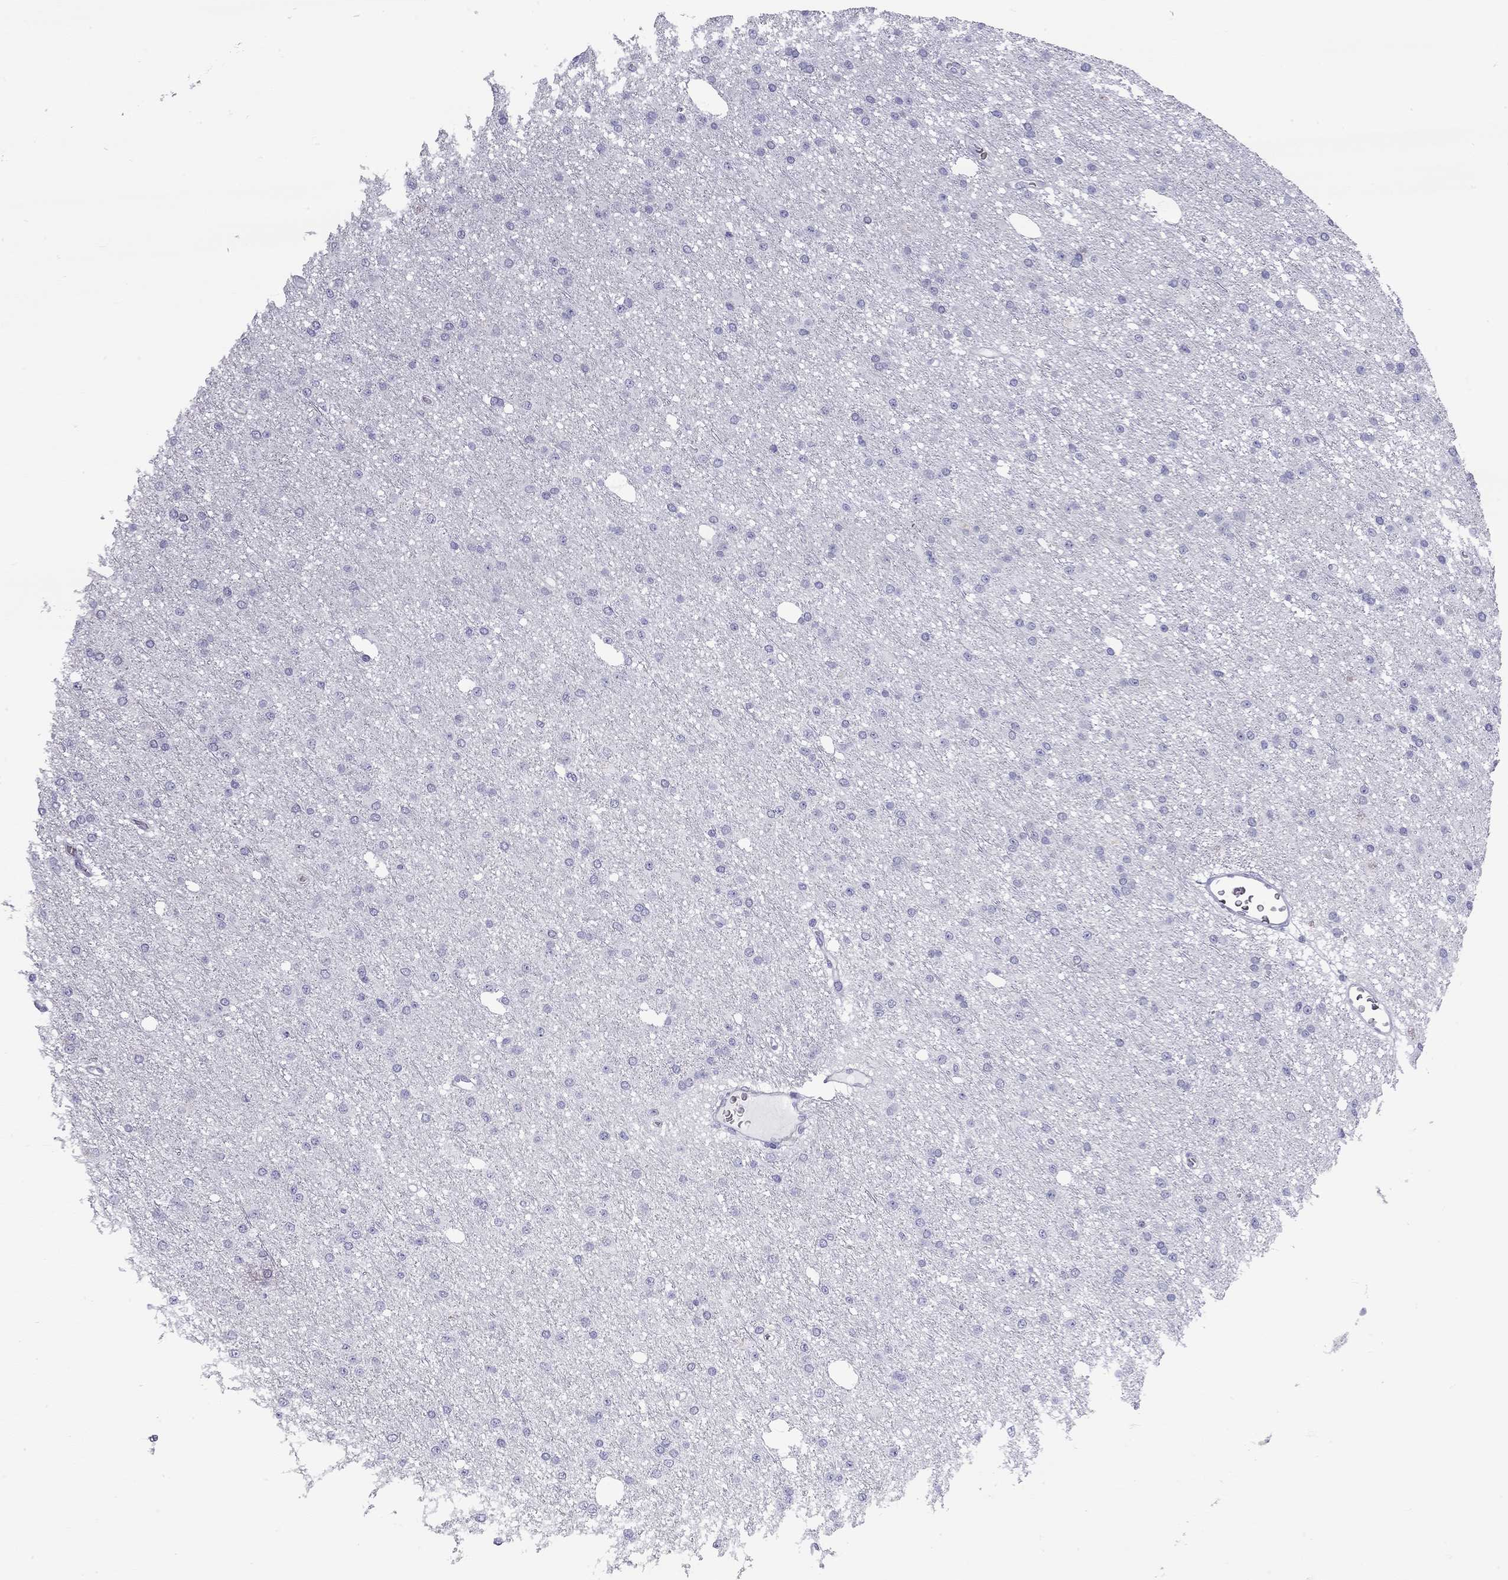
{"staining": {"intensity": "negative", "quantity": "none", "location": "none"}, "tissue": "glioma", "cell_type": "Tumor cells", "image_type": "cancer", "snomed": [{"axis": "morphology", "description": "Glioma, malignant, Low grade"}, {"axis": "topography", "description": "Brain"}], "caption": "This is an immunohistochemistry micrograph of human glioma. There is no staining in tumor cells.", "gene": "TDRD6", "patient": {"sex": "male", "age": 27}}